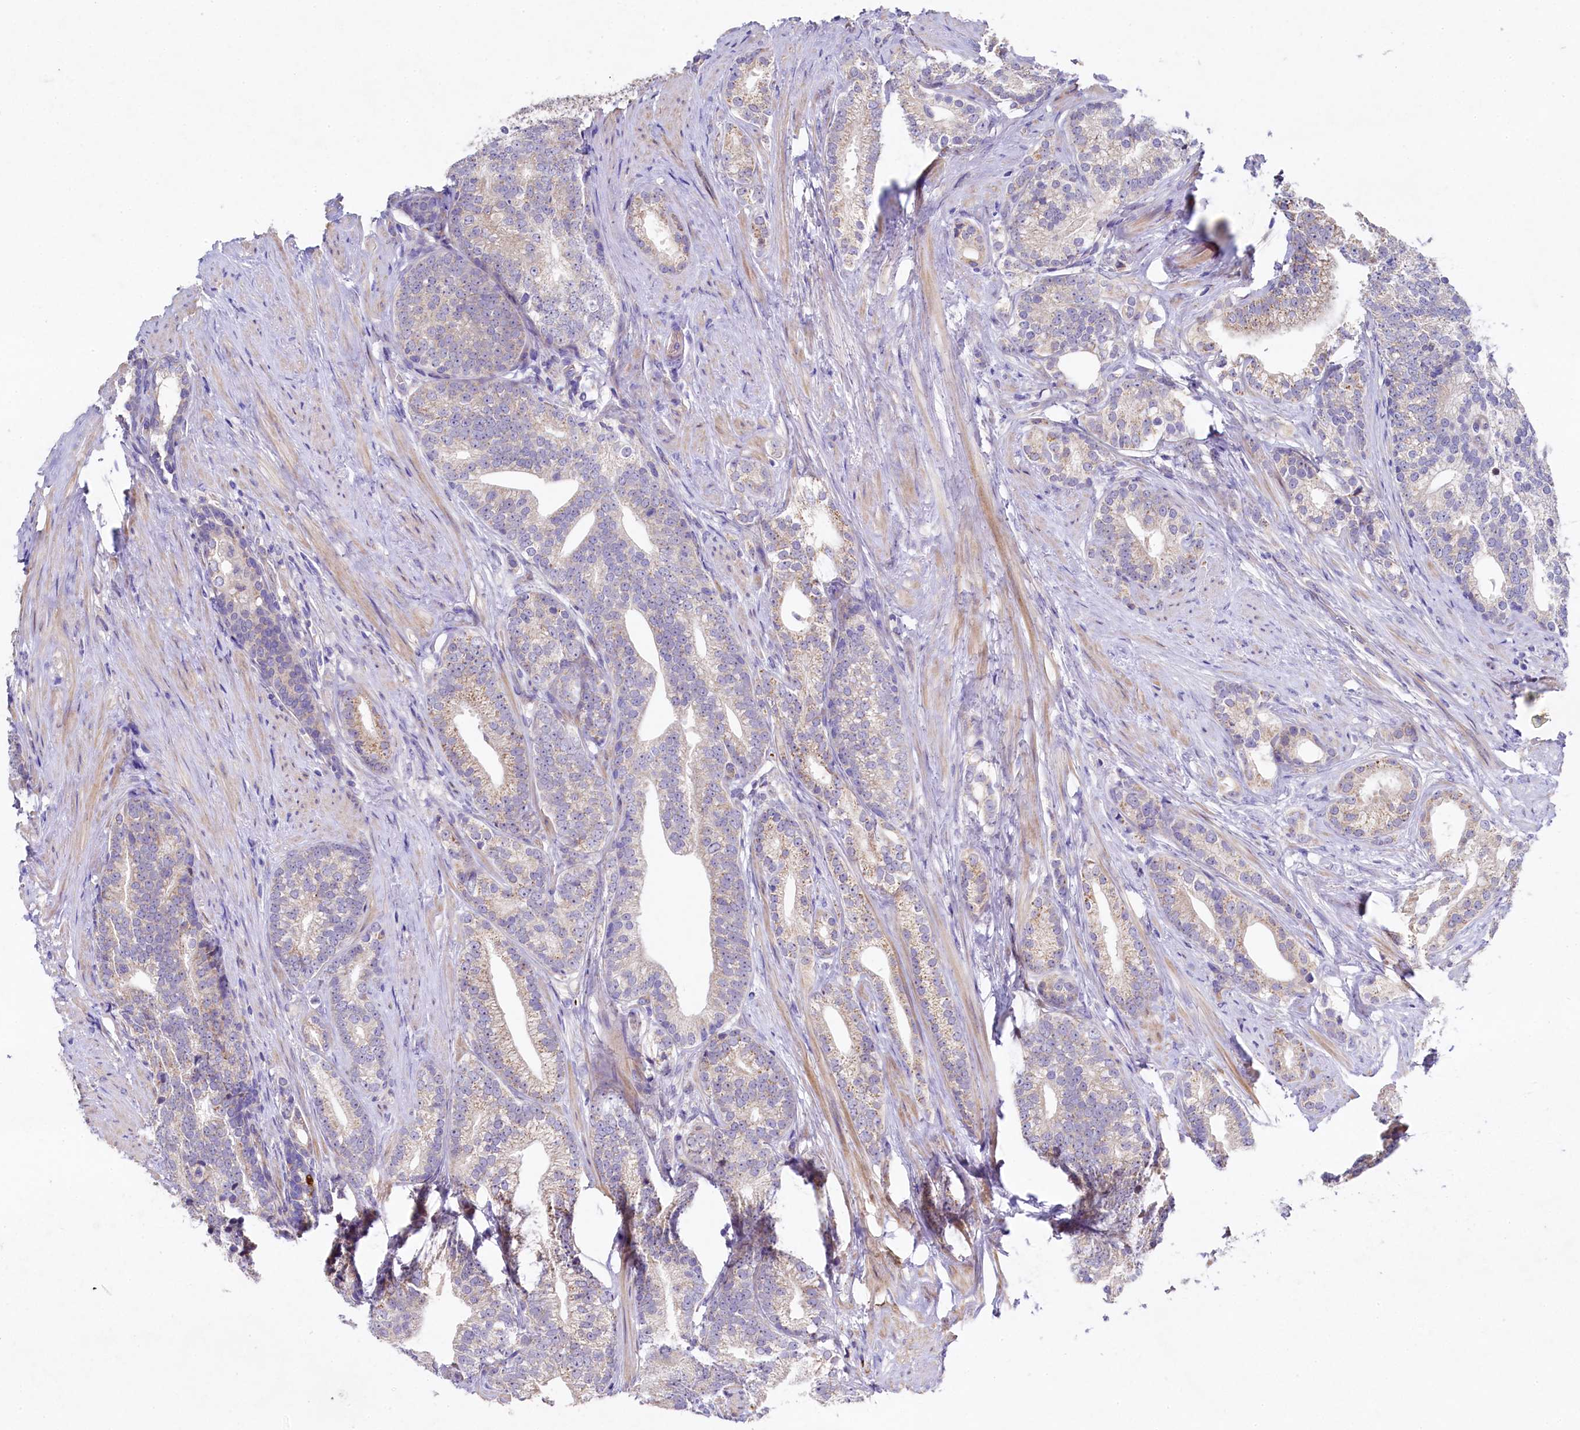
{"staining": {"intensity": "weak", "quantity": "<25%", "location": "cytoplasmic/membranous"}, "tissue": "prostate cancer", "cell_type": "Tumor cells", "image_type": "cancer", "snomed": [{"axis": "morphology", "description": "Adenocarcinoma, Low grade"}, {"axis": "topography", "description": "Prostate"}], "caption": "Prostate low-grade adenocarcinoma stained for a protein using IHC reveals no staining tumor cells.", "gene": "FXYD6", "patient": {"sex": "male", "age": 71}}